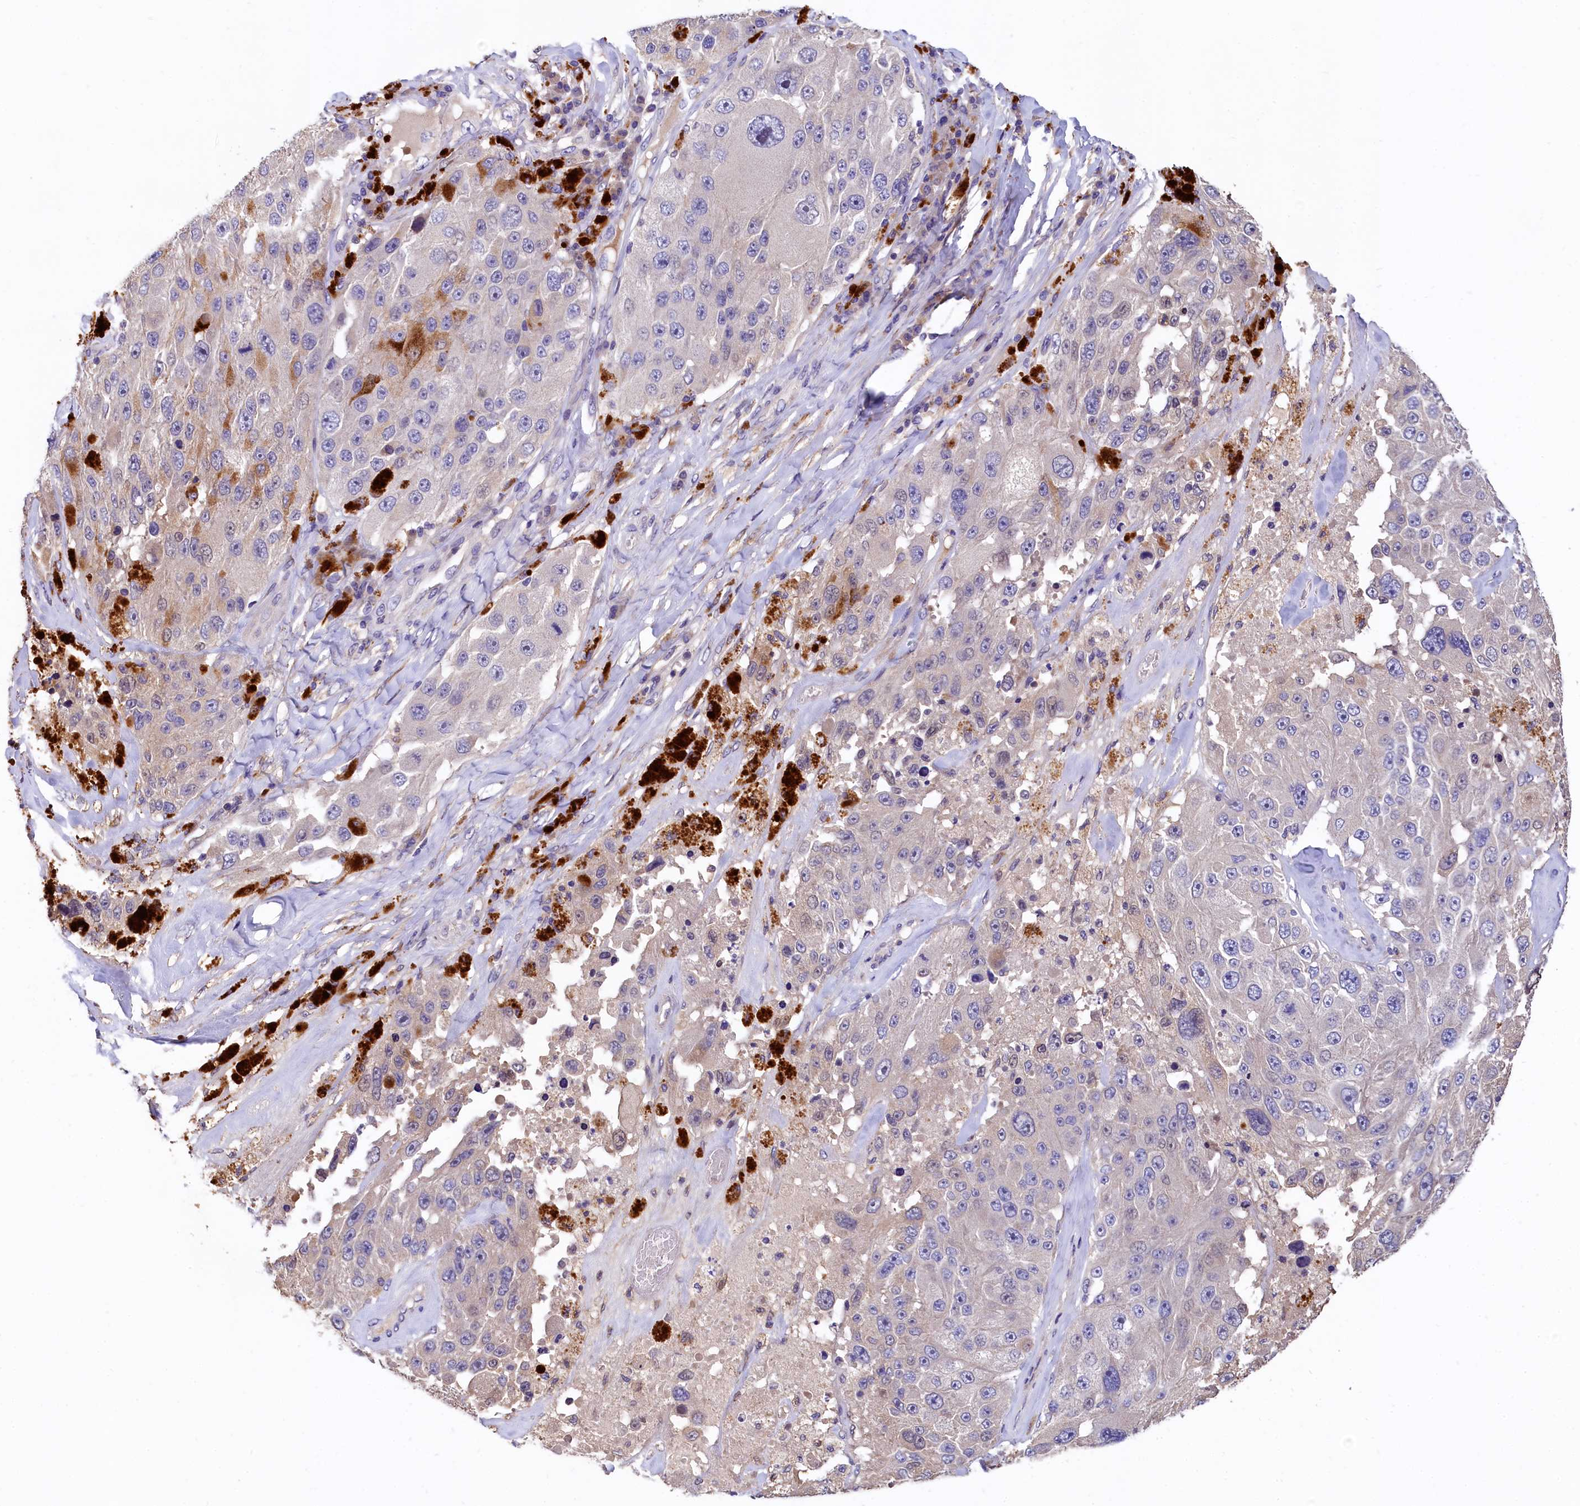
{"staining": {"intensity": "negative", "quantity": "none", "location": "none"}, "tissue": "melanoma", "cell_type": "Tumor cells", "image_type": "cancer", "snomed": [{"axis": "morphology", "description": "Malignant melanoma, Metastatic site"}, {"axis": "topography", "description": "Lymph node"}], "caption": "Melanoma stained for a protein using IHC displays no positivity tumor cells.", "gene": "EPS8L2", "patient": {"sex": "male", "age": 62}}